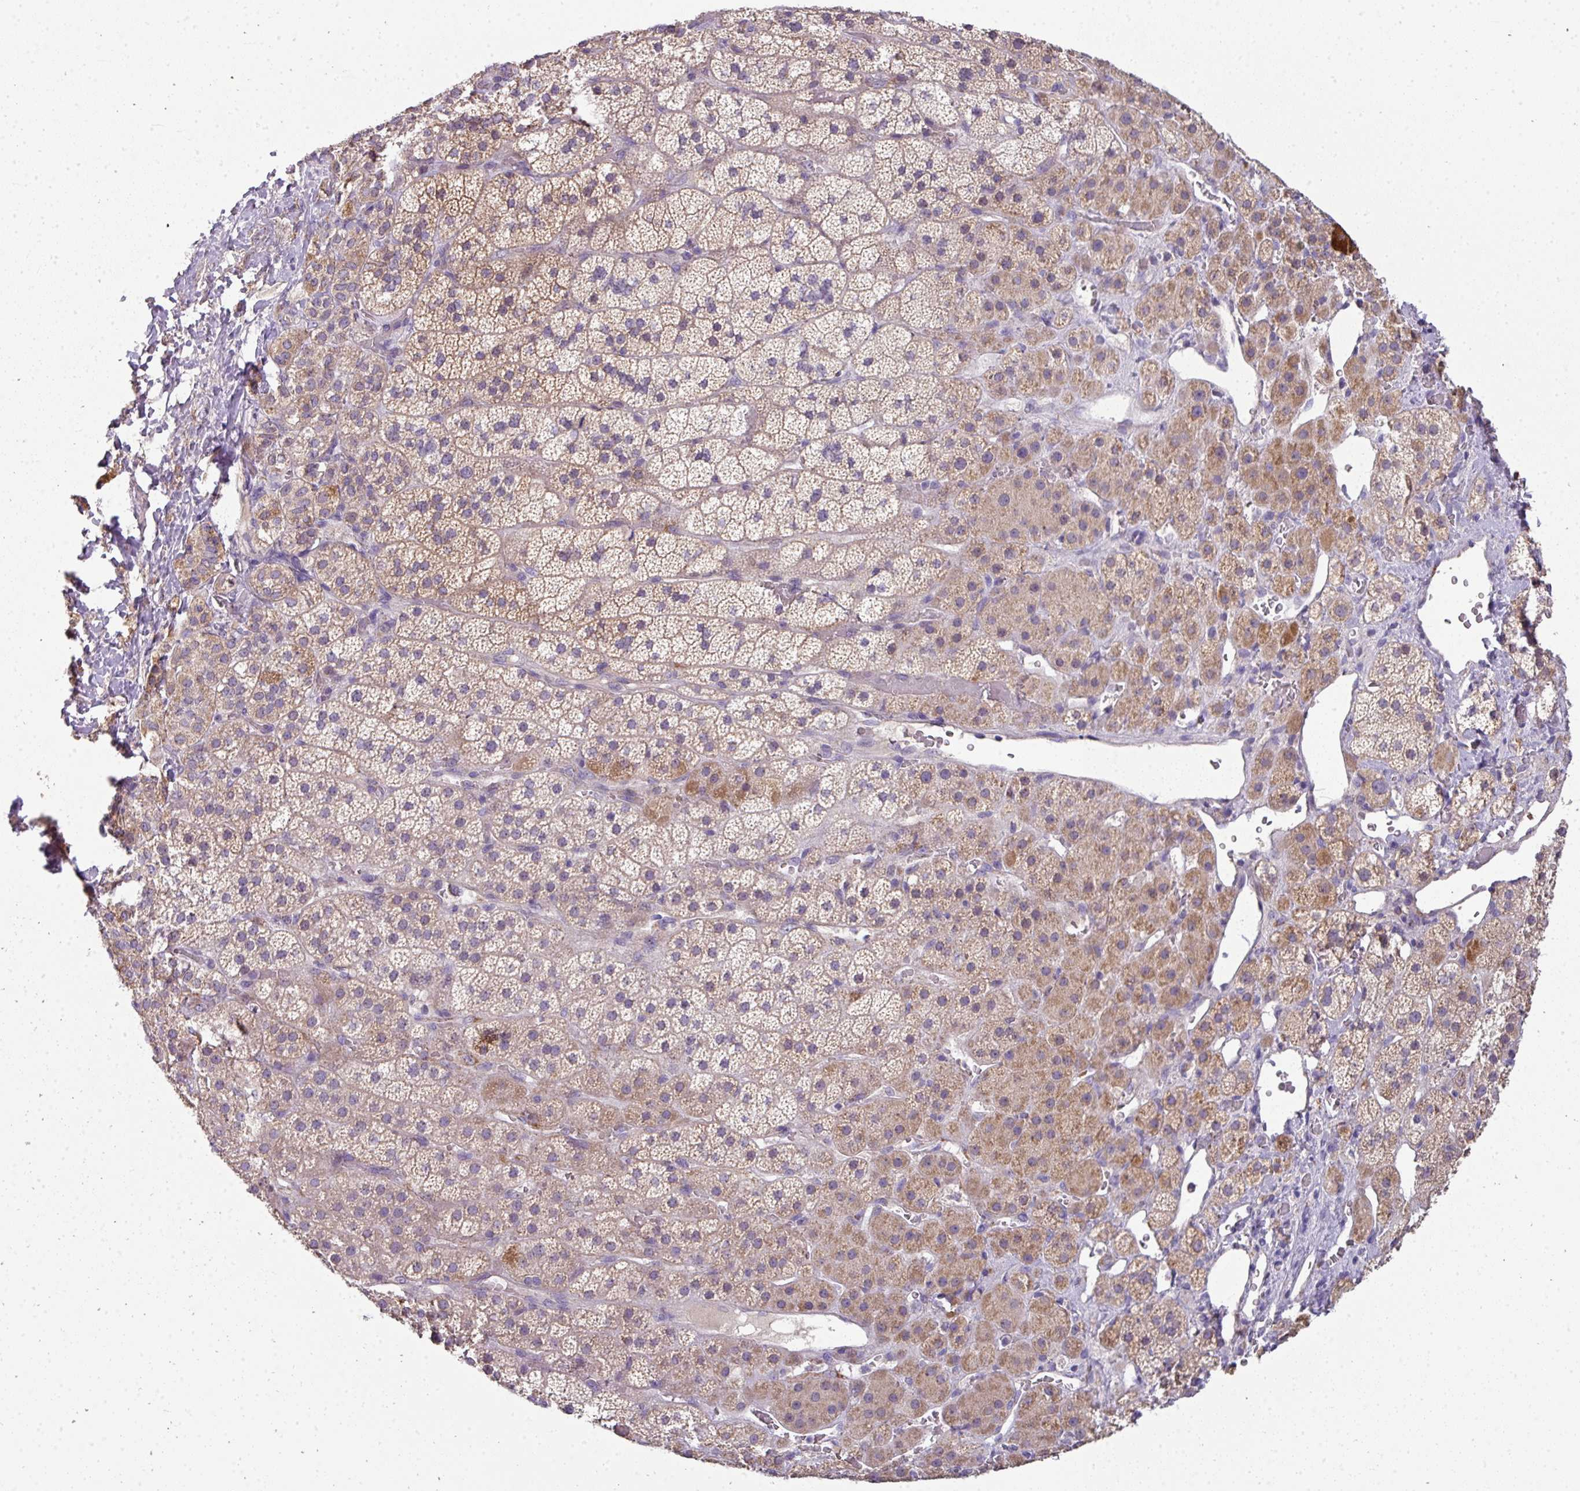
{"staining": {"intensity": "moderate", "quantity": ">75%", "location": "cytoplasmic/membranous"}, "tissue": "adrenal gland", "cell_type": "Glandular cells", "image_type": "normal", "snomed": [{"axis": "morphology", "description": "Normal tissue, NOS"}, {"axis": "topography", "description": "Adrenal gland"}], "caption": "Adrenal gland stained with DAB immunohistochemistry (IHC) displays medium levels of moderate cytoplasmic/membranous staining in about >75% of glandular cells.", "gene": "PALS2", "patient": {"sex": "male", "age": 57}}